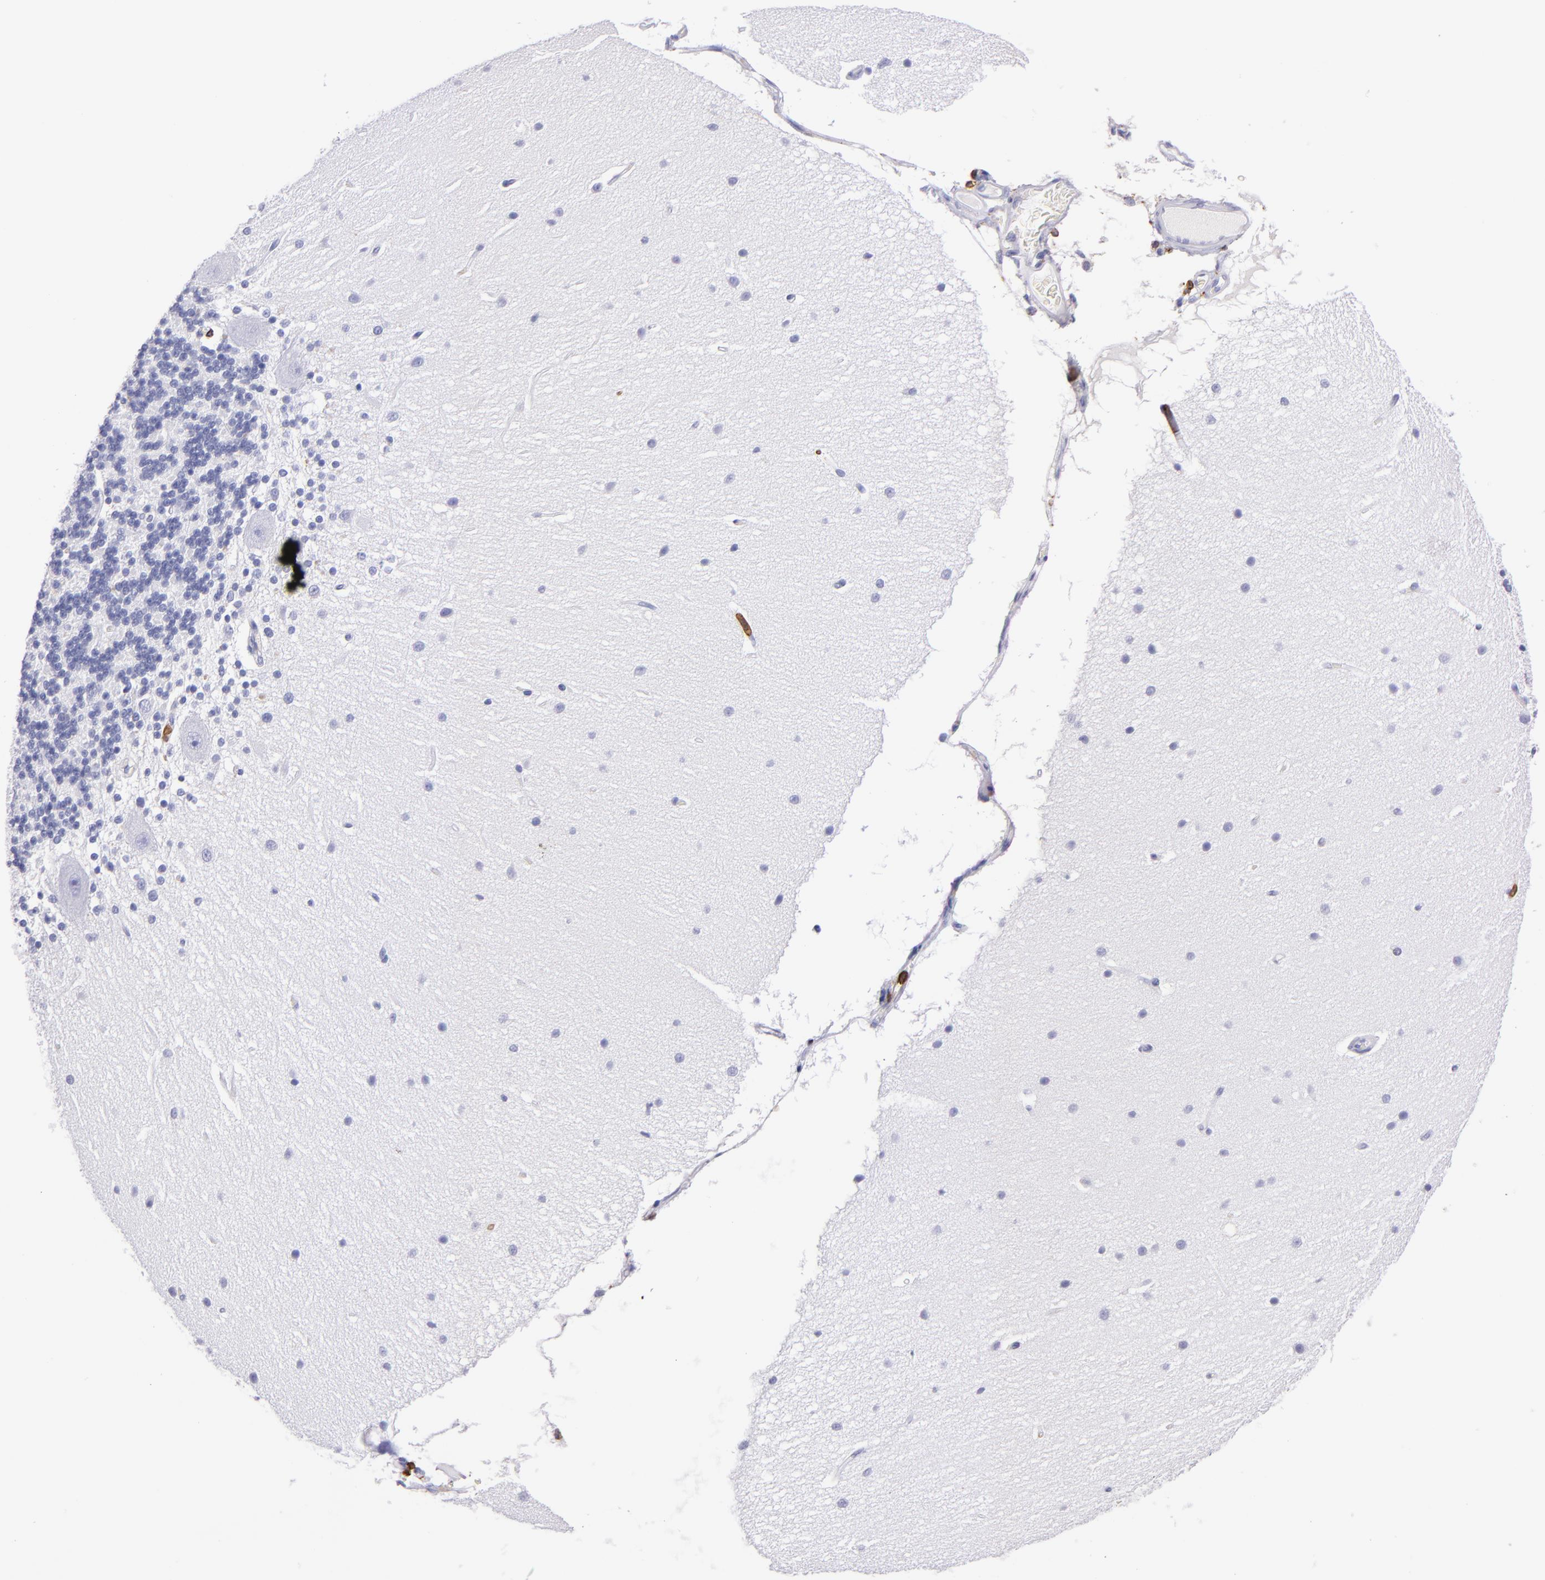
{"staining": {"intensity": "negative", "quantity": "none", "location": "none"}, "tissue": "cerebellum", "cell_type": "Cells in granular layer", "image_type": "normal", "snomed": [{"axis": "morphology", "description": "Normal tissue, NOS"}, {"axis": "topography", "description": "Cerebellum"}], "caption": "An IHC photomicrograph of unremarkable cerebellum is shown. There is no staining in cells in granular layer of cerebellum. (DAB IHC with hematoxylin counter stain).", "gene": "SPN", "patient": {"sex": "female", "age": 54}}